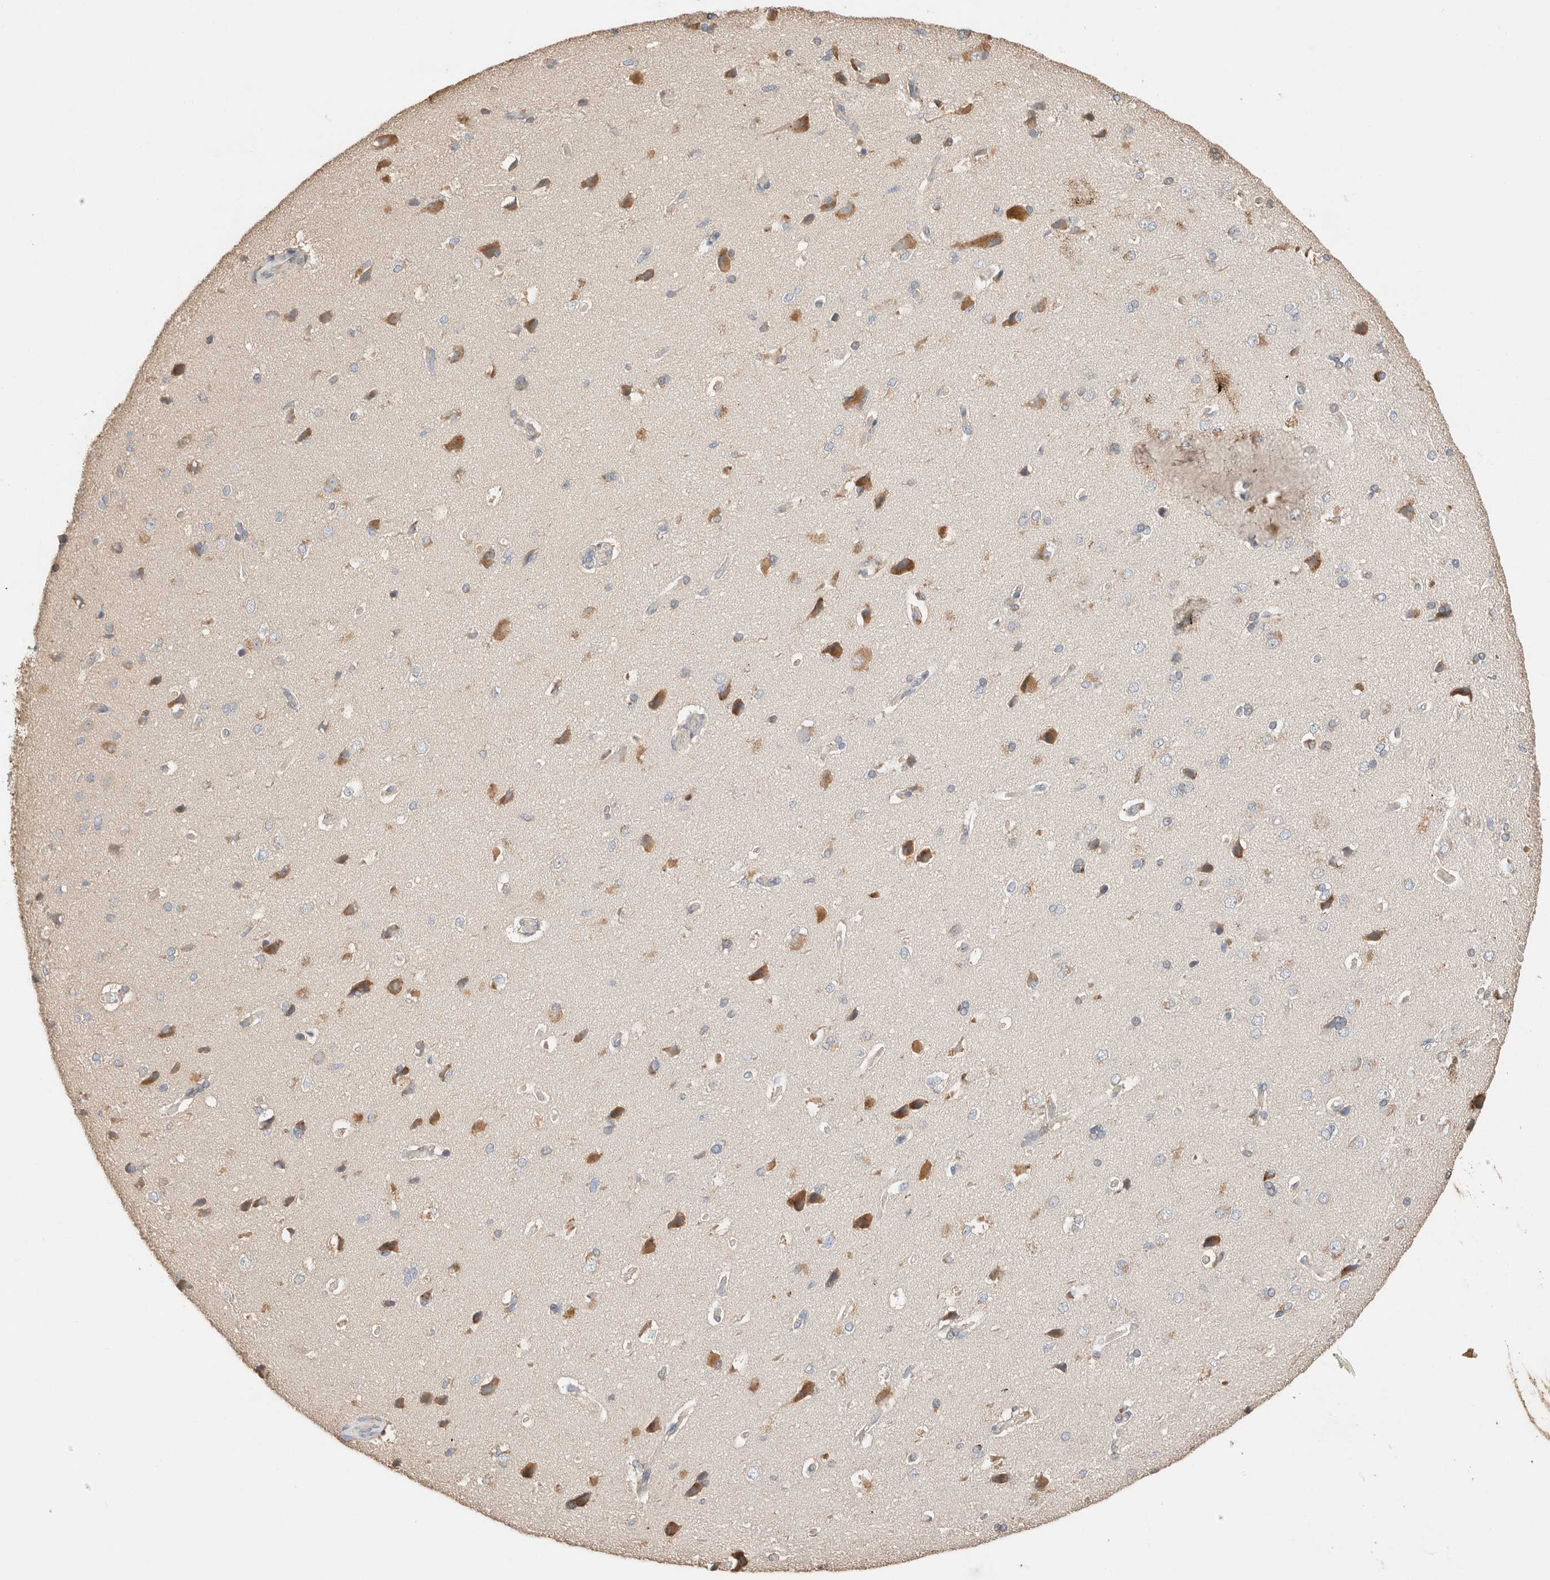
{"staining": {"intensity": "weak", "quantity": "25%-75%", "location": "cytoplasmic/membranous"}, "tissue": "cerebral cortex", "cell_type": "Endothelial cells", "image_type": "normal", "snomed": [{"axis": "morphology", "description": "Normal tissue, NOS"}, {"axis": "topography", "description": "Cerebral cortex"}], "caption": "Endothelial cells demonstrate low levels of weak cytoplasmic/membranous positivity in approximately 25%-75% of cells in unremarkable cerebral cortex. (Stains: DAB in brown, nuclei in blue, Microscopy: brightfield microscopy at high magnification).", "gene": "TUBD1", "patient": {"sex": "male", "age": 62}}